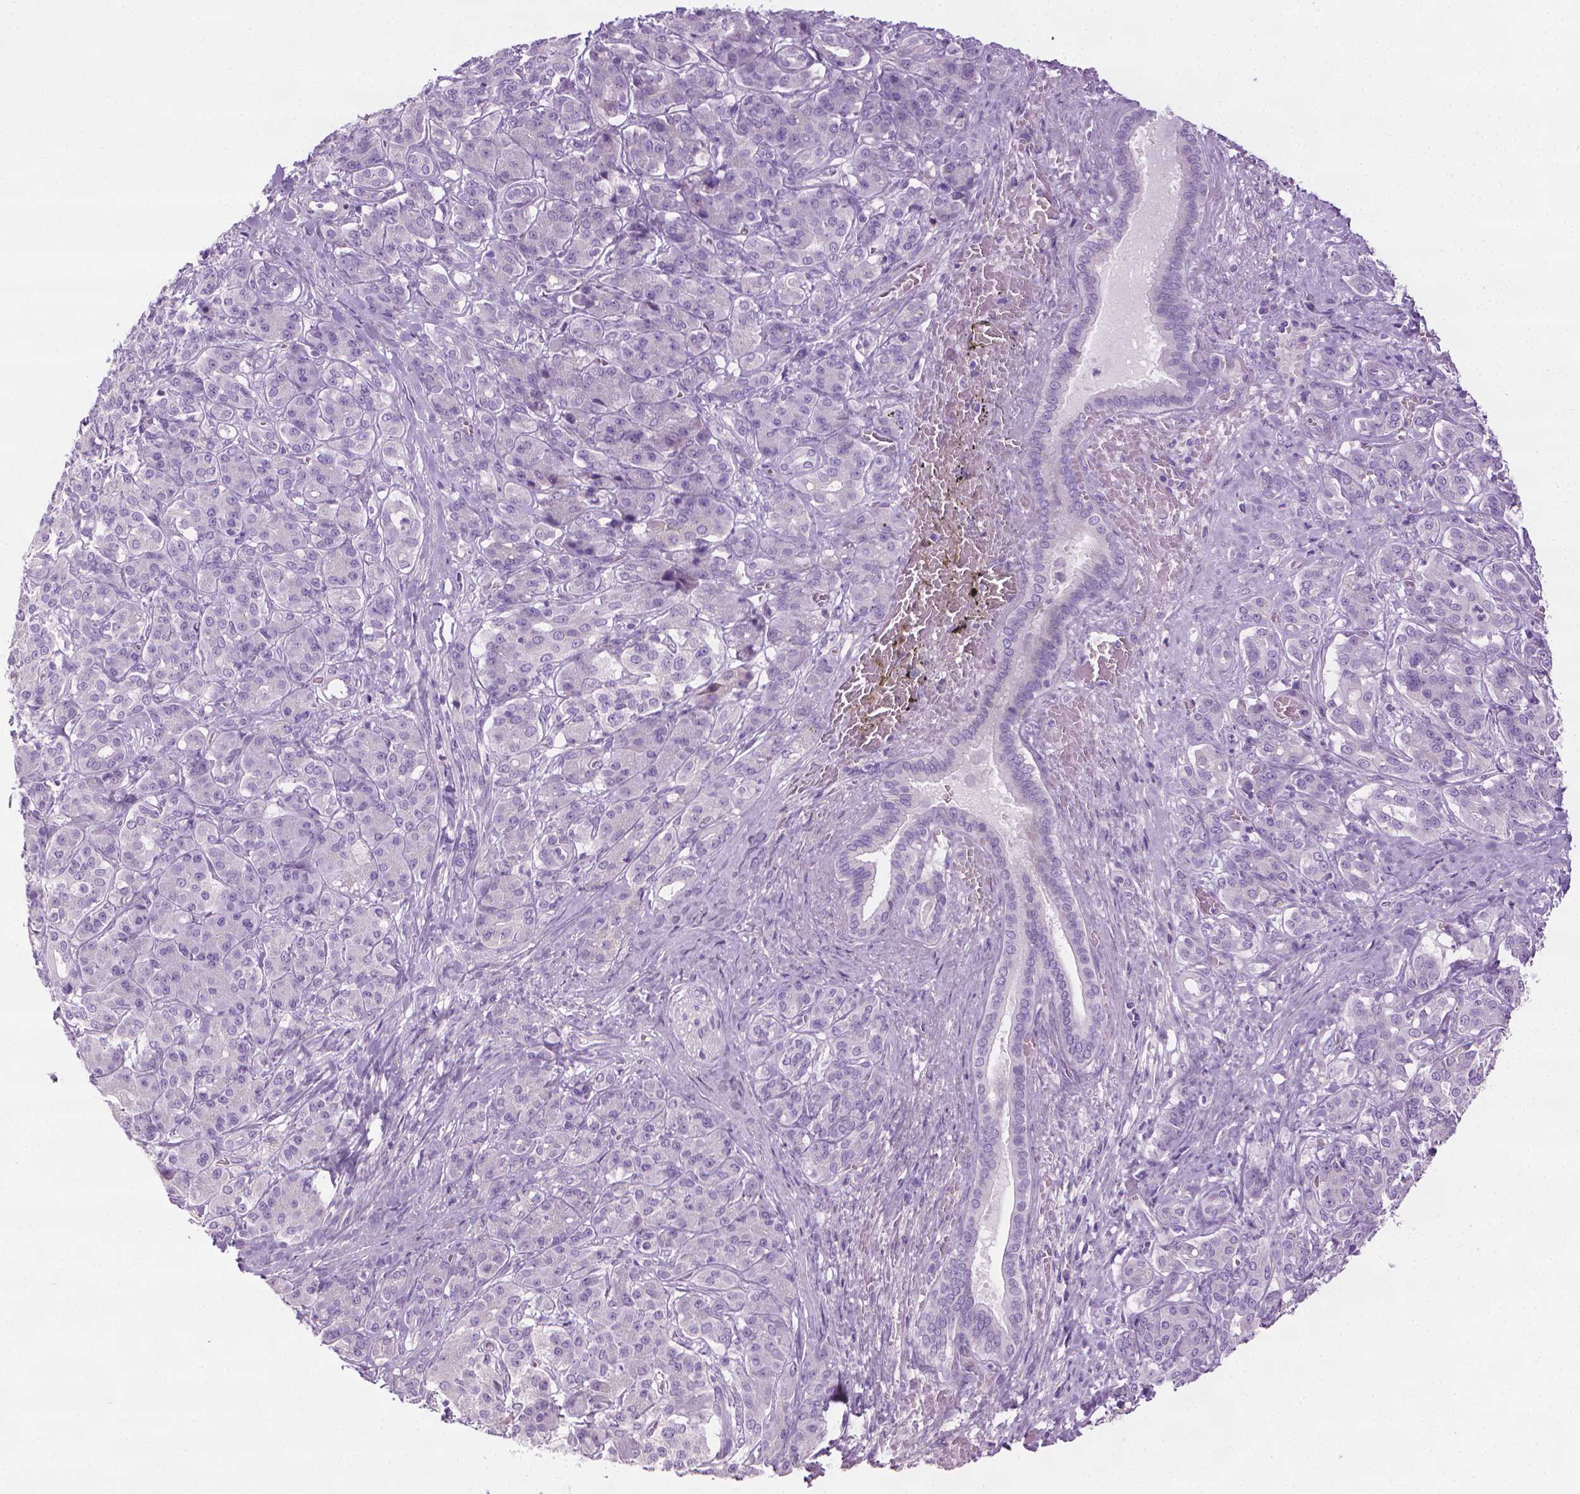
{"staining": {"intensity": "negative", "quantity": "none", "location": "none"}, "tissue": "pancreatic cancer", "cell_type": "Tumor cells", "image_type": "cancer", "snomed": [{"axis": "morphology", "description": "Normal tissue, NOS"}, {"axis": "morphology", "description": "Inflammation, NOS"}, {"axis": "morphology", "description": "Adenocarcinoma, NOS"}, {"axis": "topography", "description": "Pancreas"}], "caption": "The histopathology image exhibits no staining of tumor cells in adenocarcinoma (pancreatic).", "gene": "DNAI7", "patient": {"sex": "male", "age": 57}}